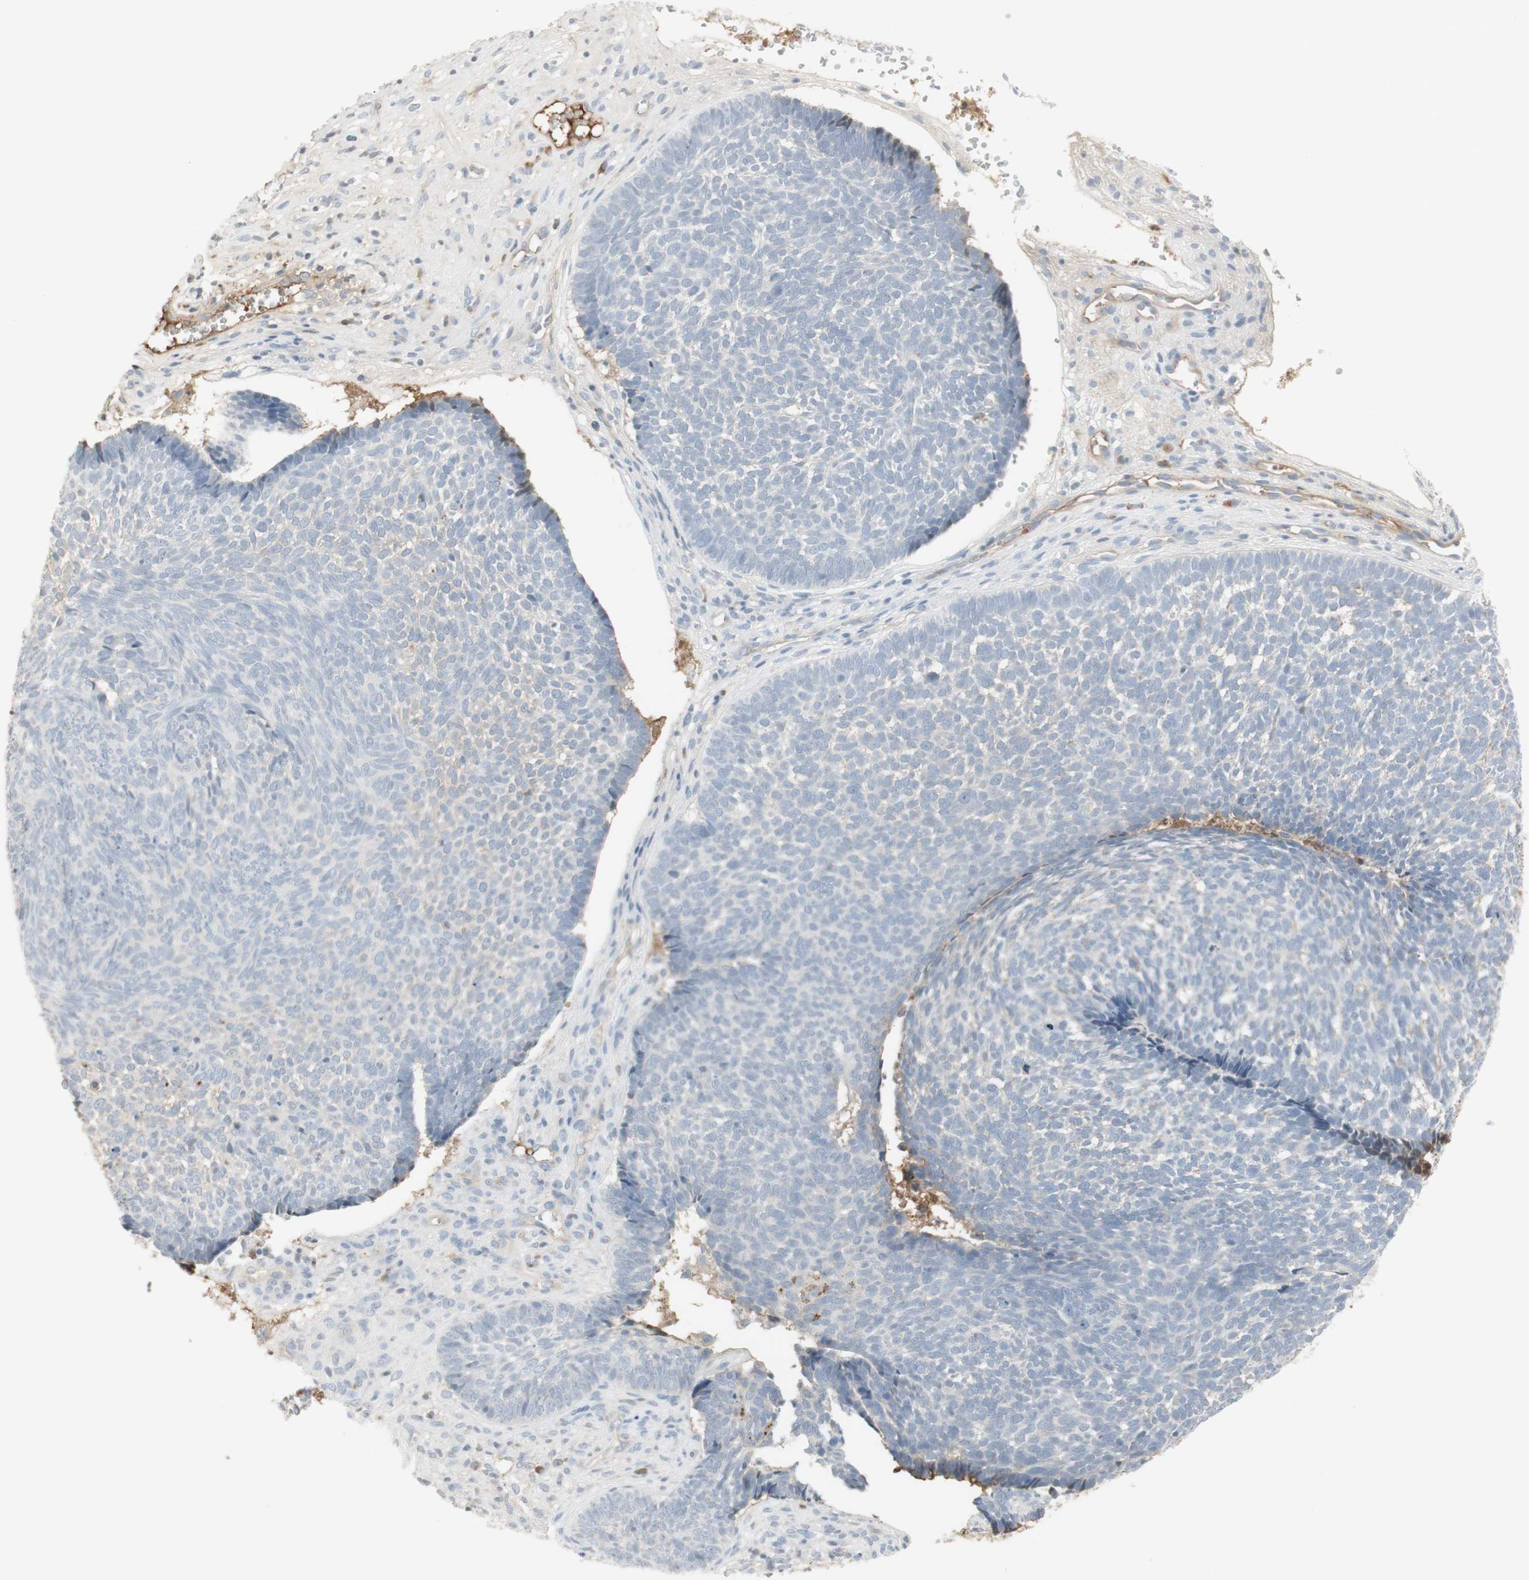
{"staining": {"intensity": "negative", "quantity": "none", "location": "none"}, "tissue": "skin cancer", "cell_type": "Tumor cells", "image_type": "cancer", "snomed": [{"axis": "morphology", "description": "Basal cell carcinoma"}, {"axis": "topography", "description": "Skin"}], "caption": "This is an immunohistochemistry (IHC) image of skin cancer (basal cell carcinoma). There is no staining in tumor cells.", "gene": "NID1", "patient": {"sex": "male", "age": 84}}